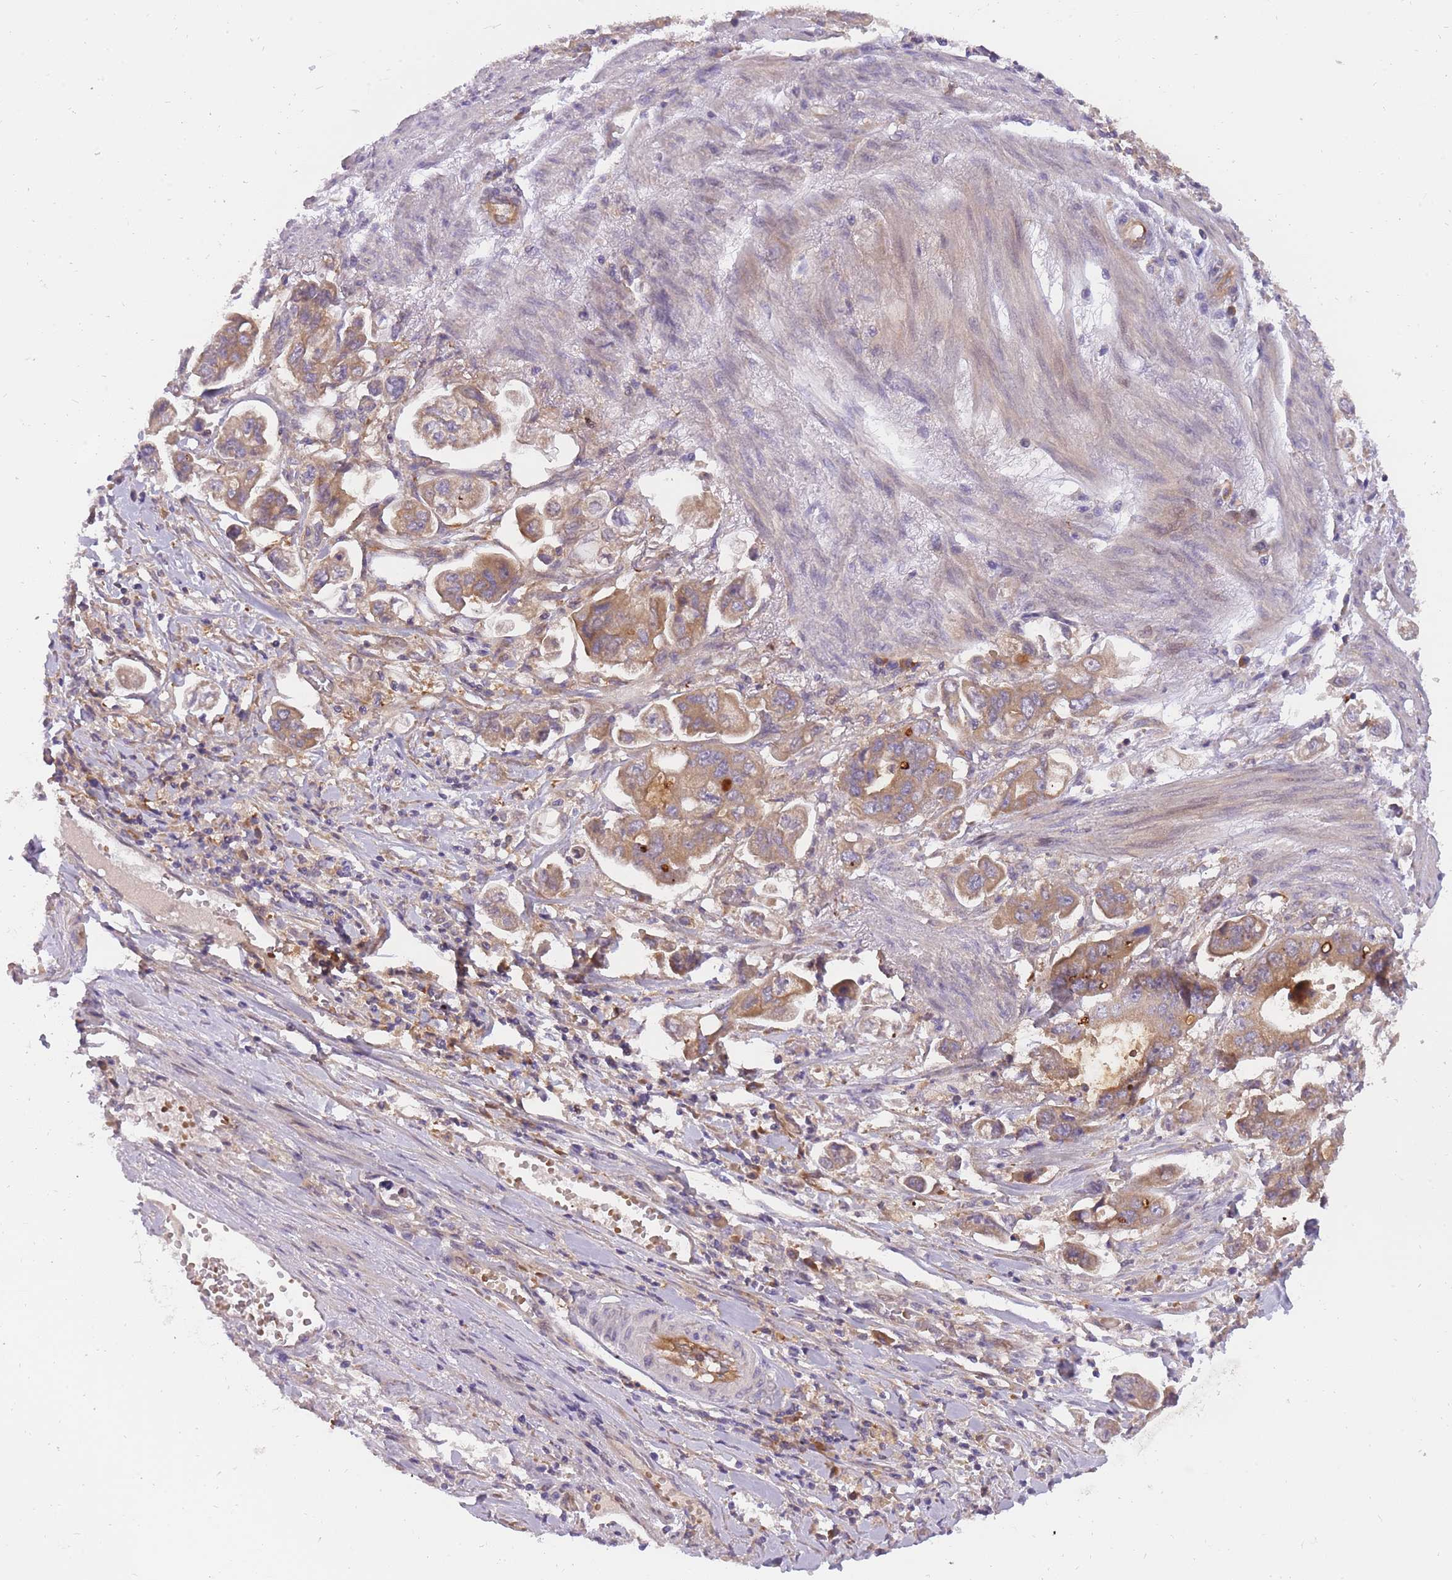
{"staining": {"intensity": "moderate", "quantity": "25%-75%", "location": "cytoplasmic/membranous"}, "tissue": "stomach cancer", "cell_type": "Tumor cells", "image_type": "cancer", "snomed": [{"axis": "morphology", "description": "Adenocarcinoma, NOS"}, {"axis": "topography", "description": "Stomach"}], "caption": "The photomicrograph demonstrates a brown stain indicating the presence of a protein in the cytoplasmic/membranous of tumor cells in stomach cancer (adenocarcinoma). (DAB (3,3'-diaminobenzidine) IHC with brightfield microscopy, high magnification).", "gene": "CRYGN", "patient": {"sex": "male", "age": 62}}